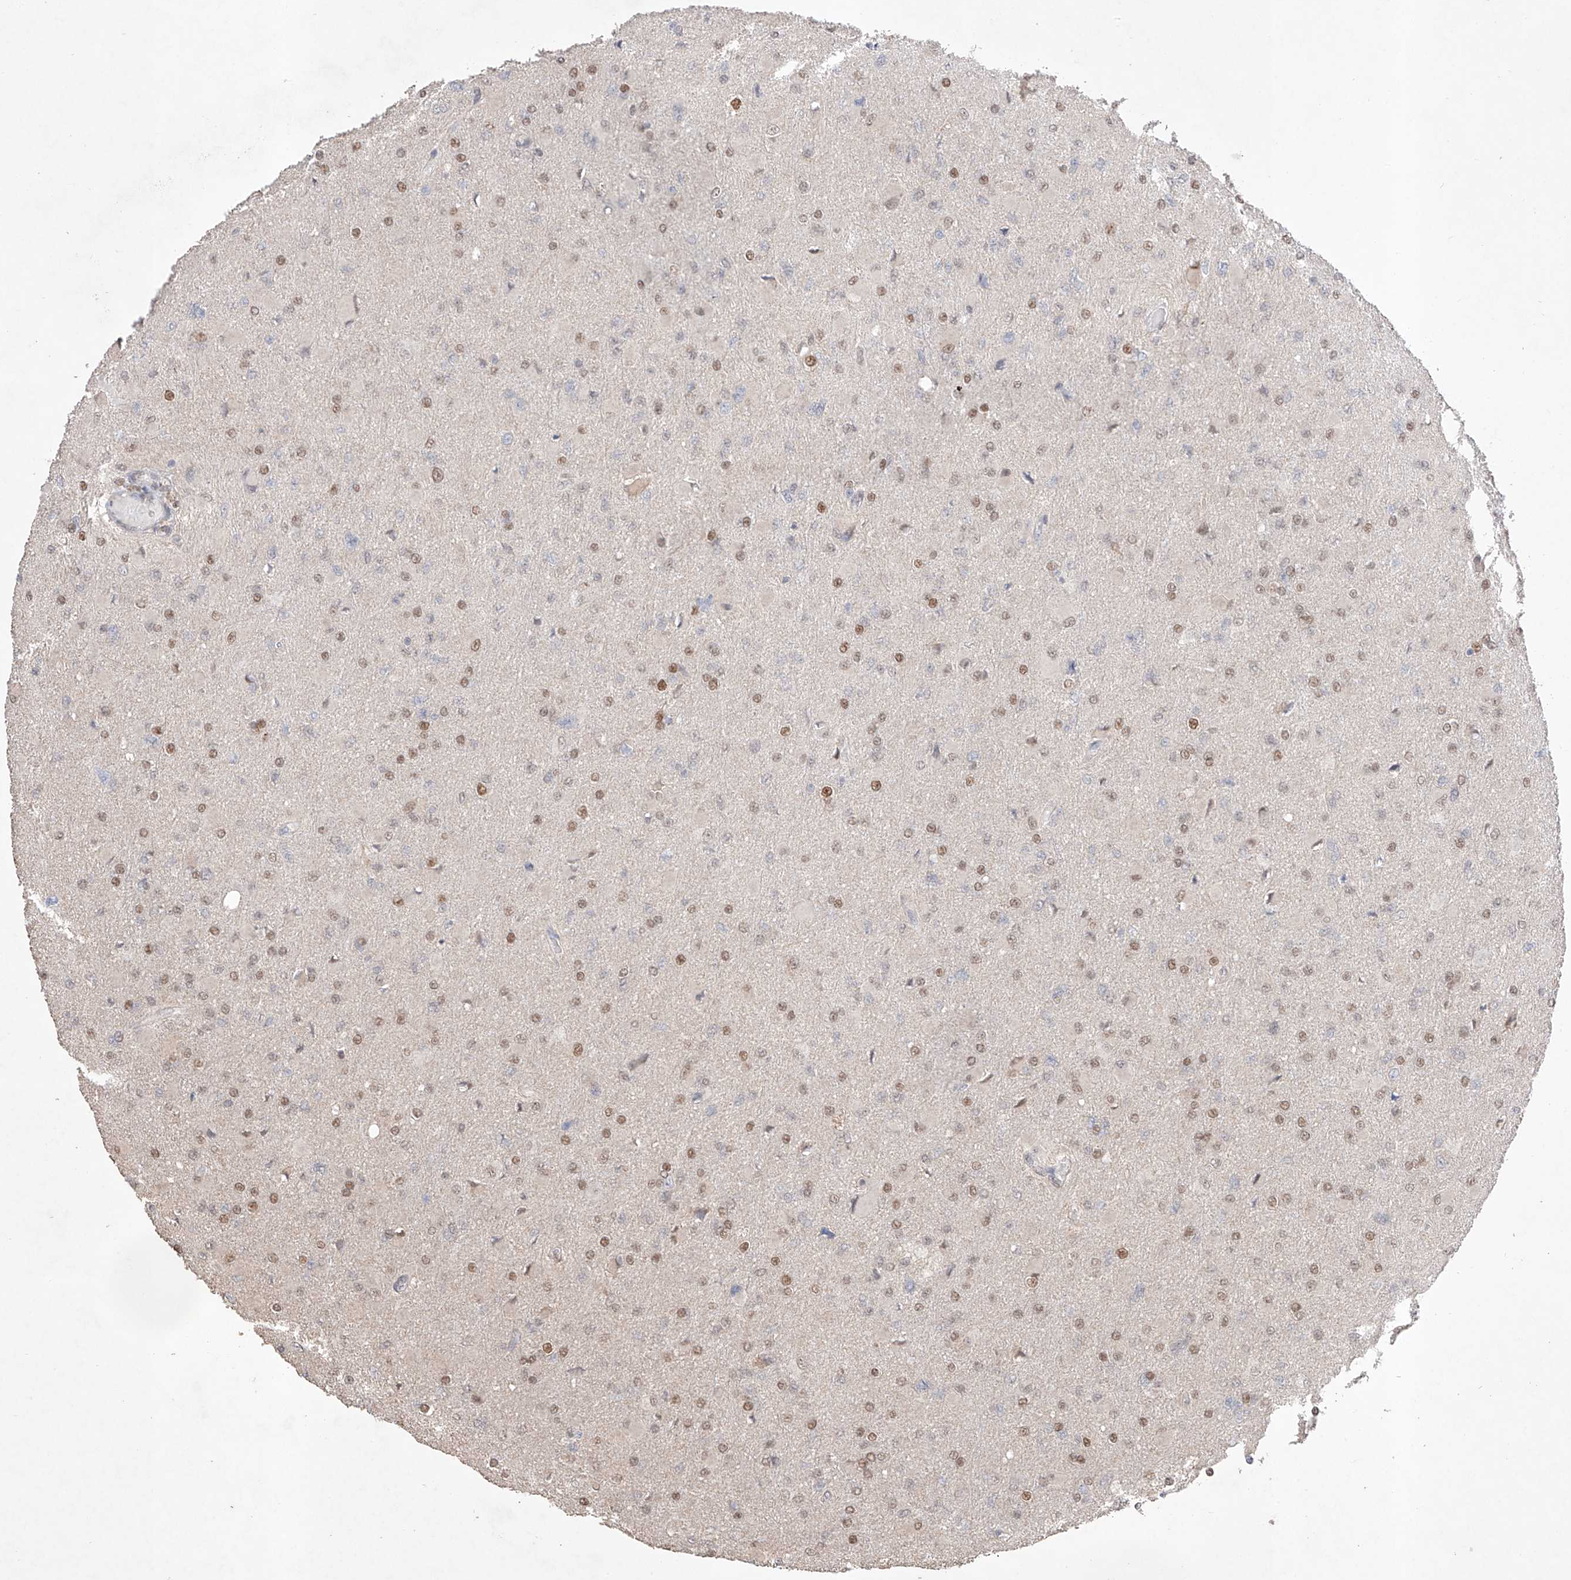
{"staining": {"intensity": "weak", "quantity": "25%-75%", "location": "nuclear"}, "tissue": "glioma", "cell_type": "Tumor cells", "image_type": "cancer", "snomed": [{"axis": "morphology", "description": "Glioma, malignant, High grade"}, {"axis": "topography", "description": "Cerebral cortex"}], "caption": "IHC staining of high-grade glioma (malignant), which displays low levels of weak nuclear expression in about 25%-75% of tumor cells indicating weak nuclear protein positivity. The staining was performed using DAB (brown) for protein detection and nuclei were counterstained in hematoxylin (blue).", "gene": "APIP", "patient": {"sex": "female", "age": 36}}